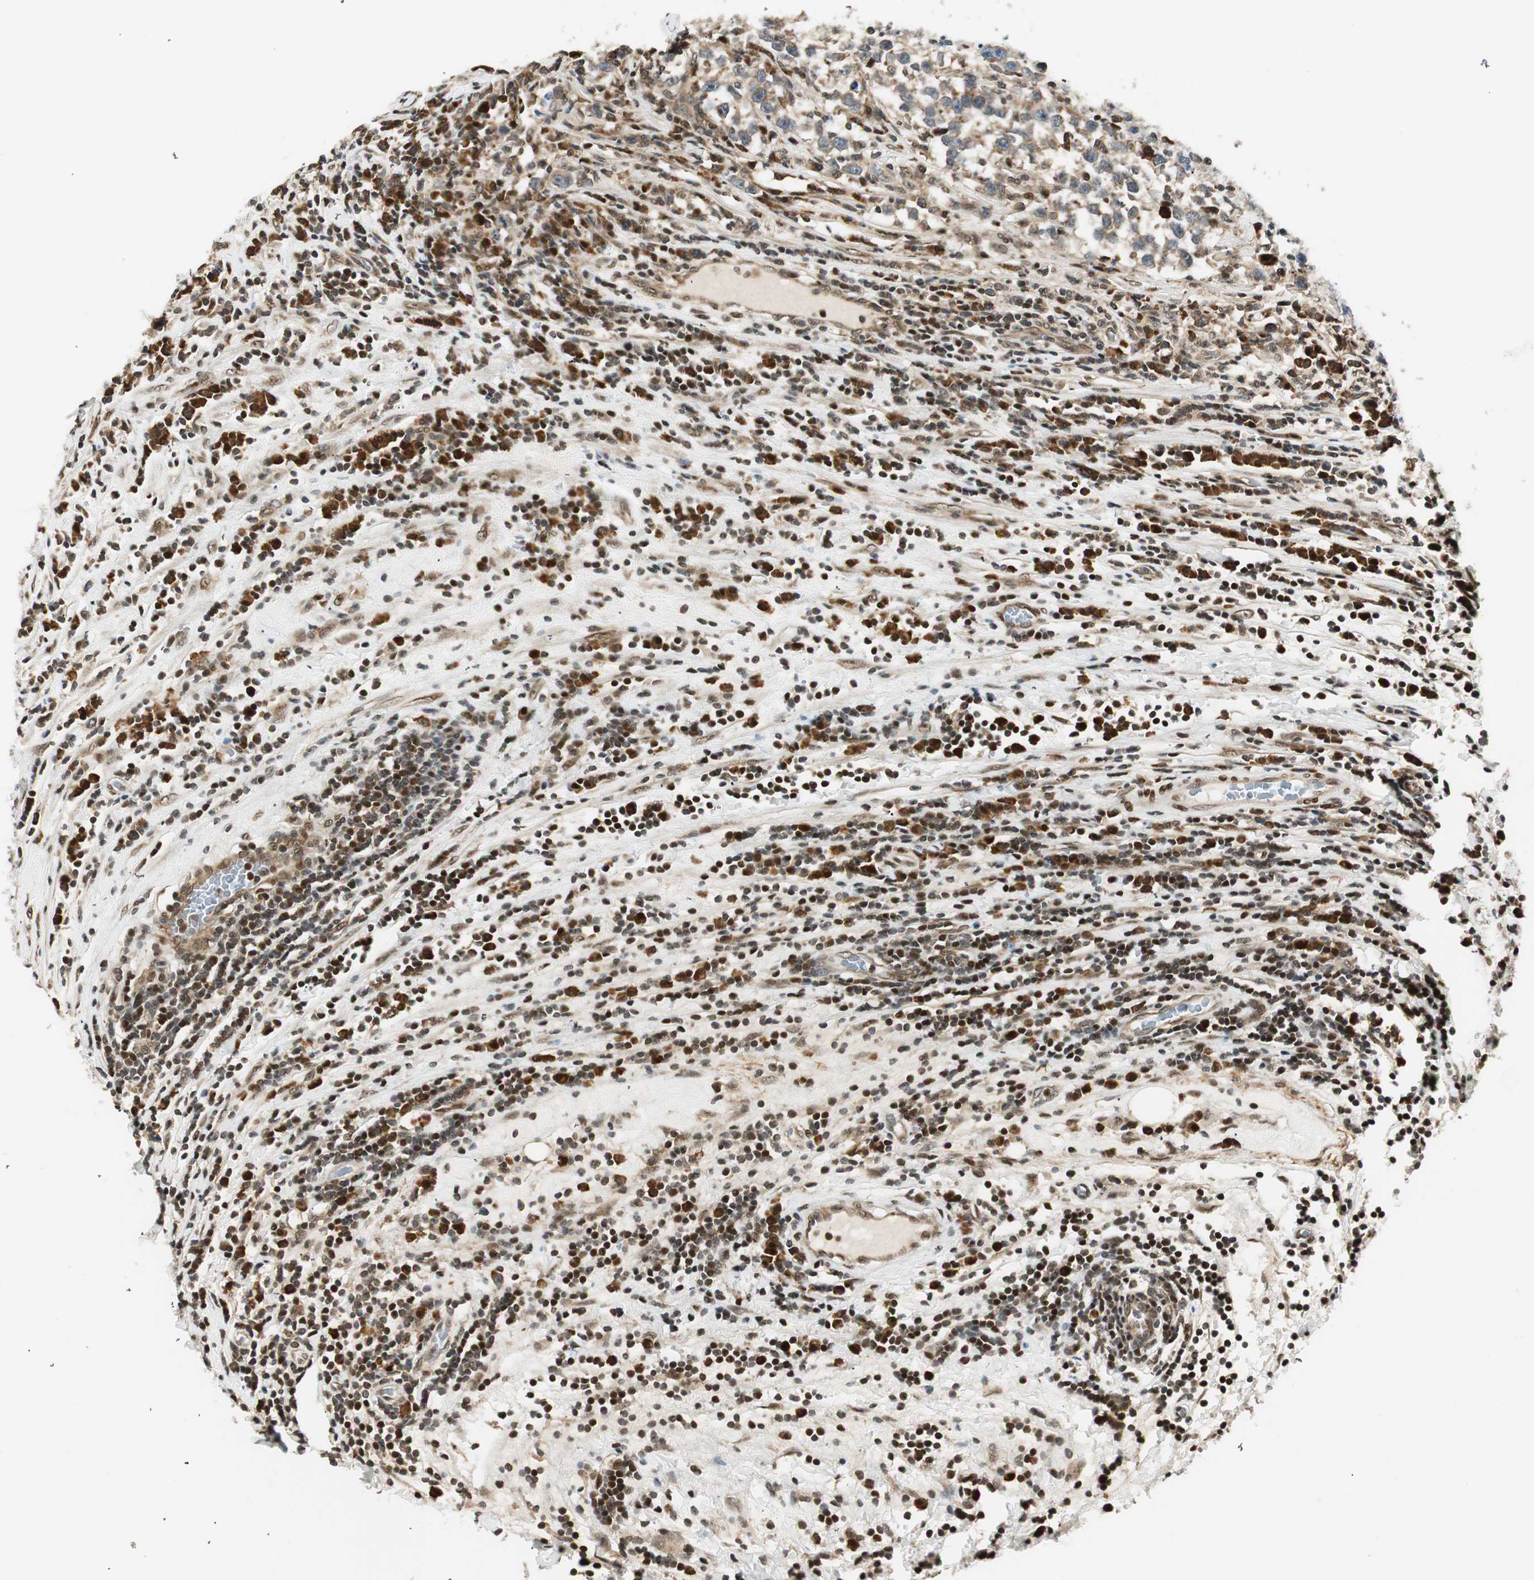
{"staining": {"intensity": "weak", "quantity": ">75%", "location": "cytoplasmic/membranous"}, "tissue": "testis cancer", "cell_type": "Tumor cells", "image_type": "cancer", "snomed": [{"axis": "morphology", "description": "Seminoma, NOS"}, {"axis": "topography", "description": "Testis"}], "caption": "A high-resolution image shows immunohistochemistry (IHC) staining of seminoma (testis), which displays weak cytoplasmic/membranous staining in about >75% of tumor cells. The protein is shown in brown color, while the nuclei are stained blue.", "gene": "RING1", "patient": {"sex": "male", "age": 43}}